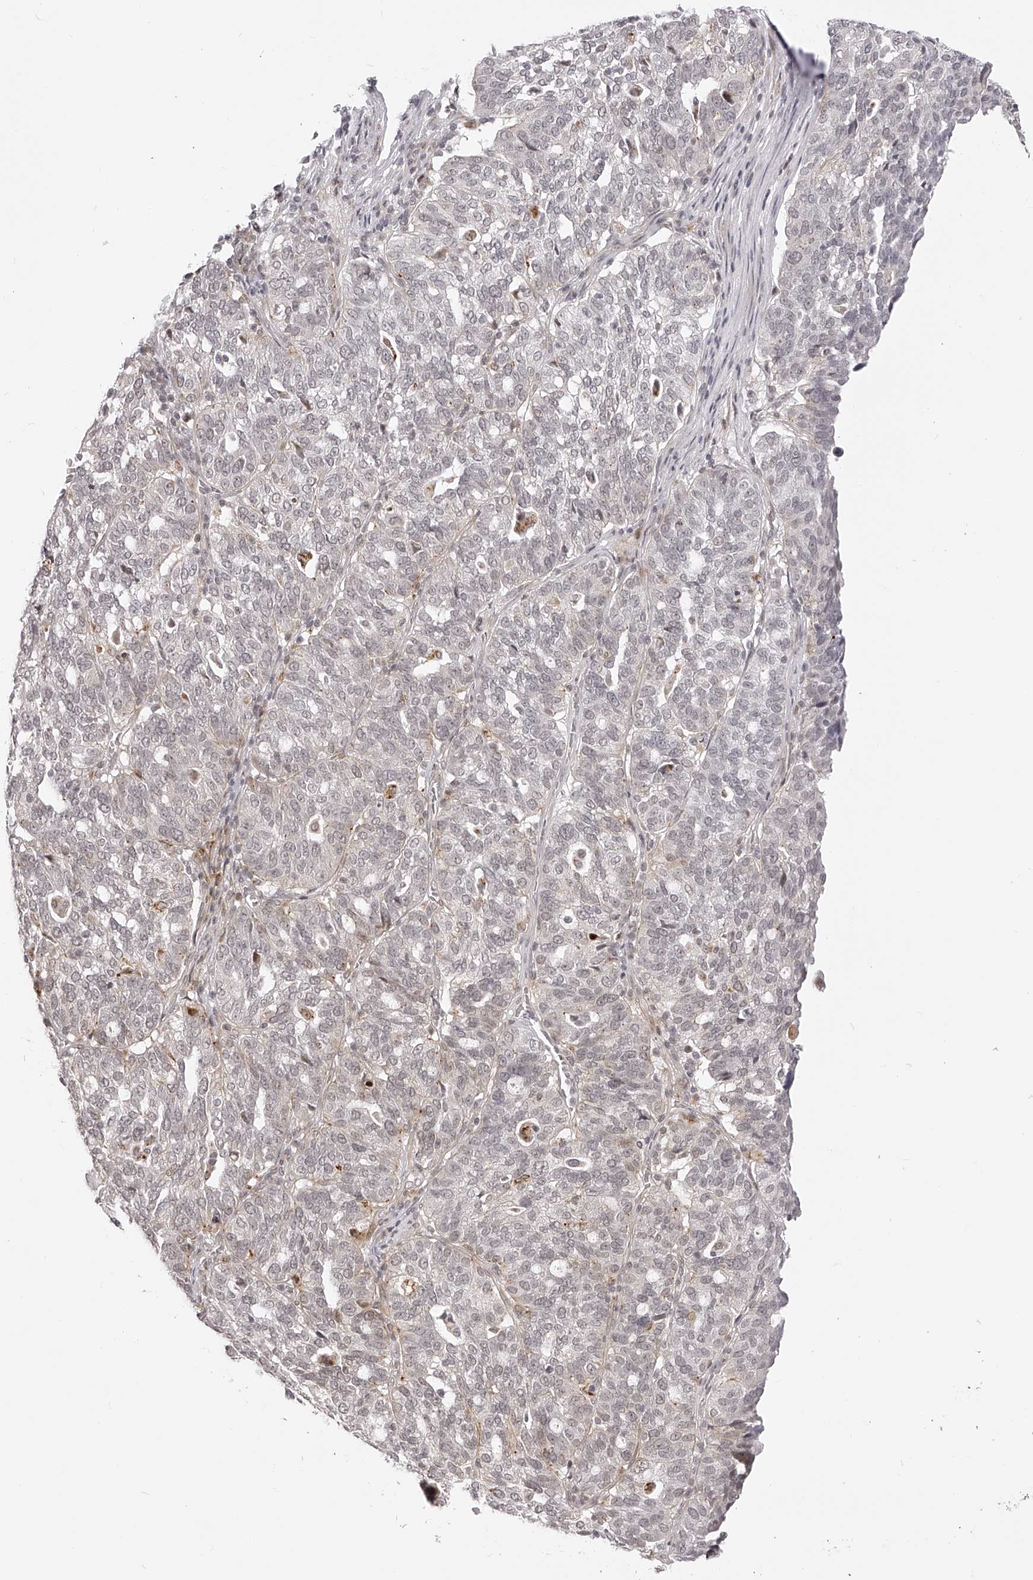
{"staining": {"intensity": "weak", "quantity": "<25%", "location": "nuclear"}, "tissue": "ovarian cancer", "cell_type": "Tumor cells", "image_type": "cancer", "snomed": [{"axis": "morphology", "description": "Cystadenocarcinoma, serous, NOS"}, {"axis": "topography", "description": "Ovary"}], "caption": "Tumor cells show no significant protein expression in ovarian serous cystadenocarcinoma.", "gene": "PLEKHG1", "patient": {"sex": "female", "age": 59}}